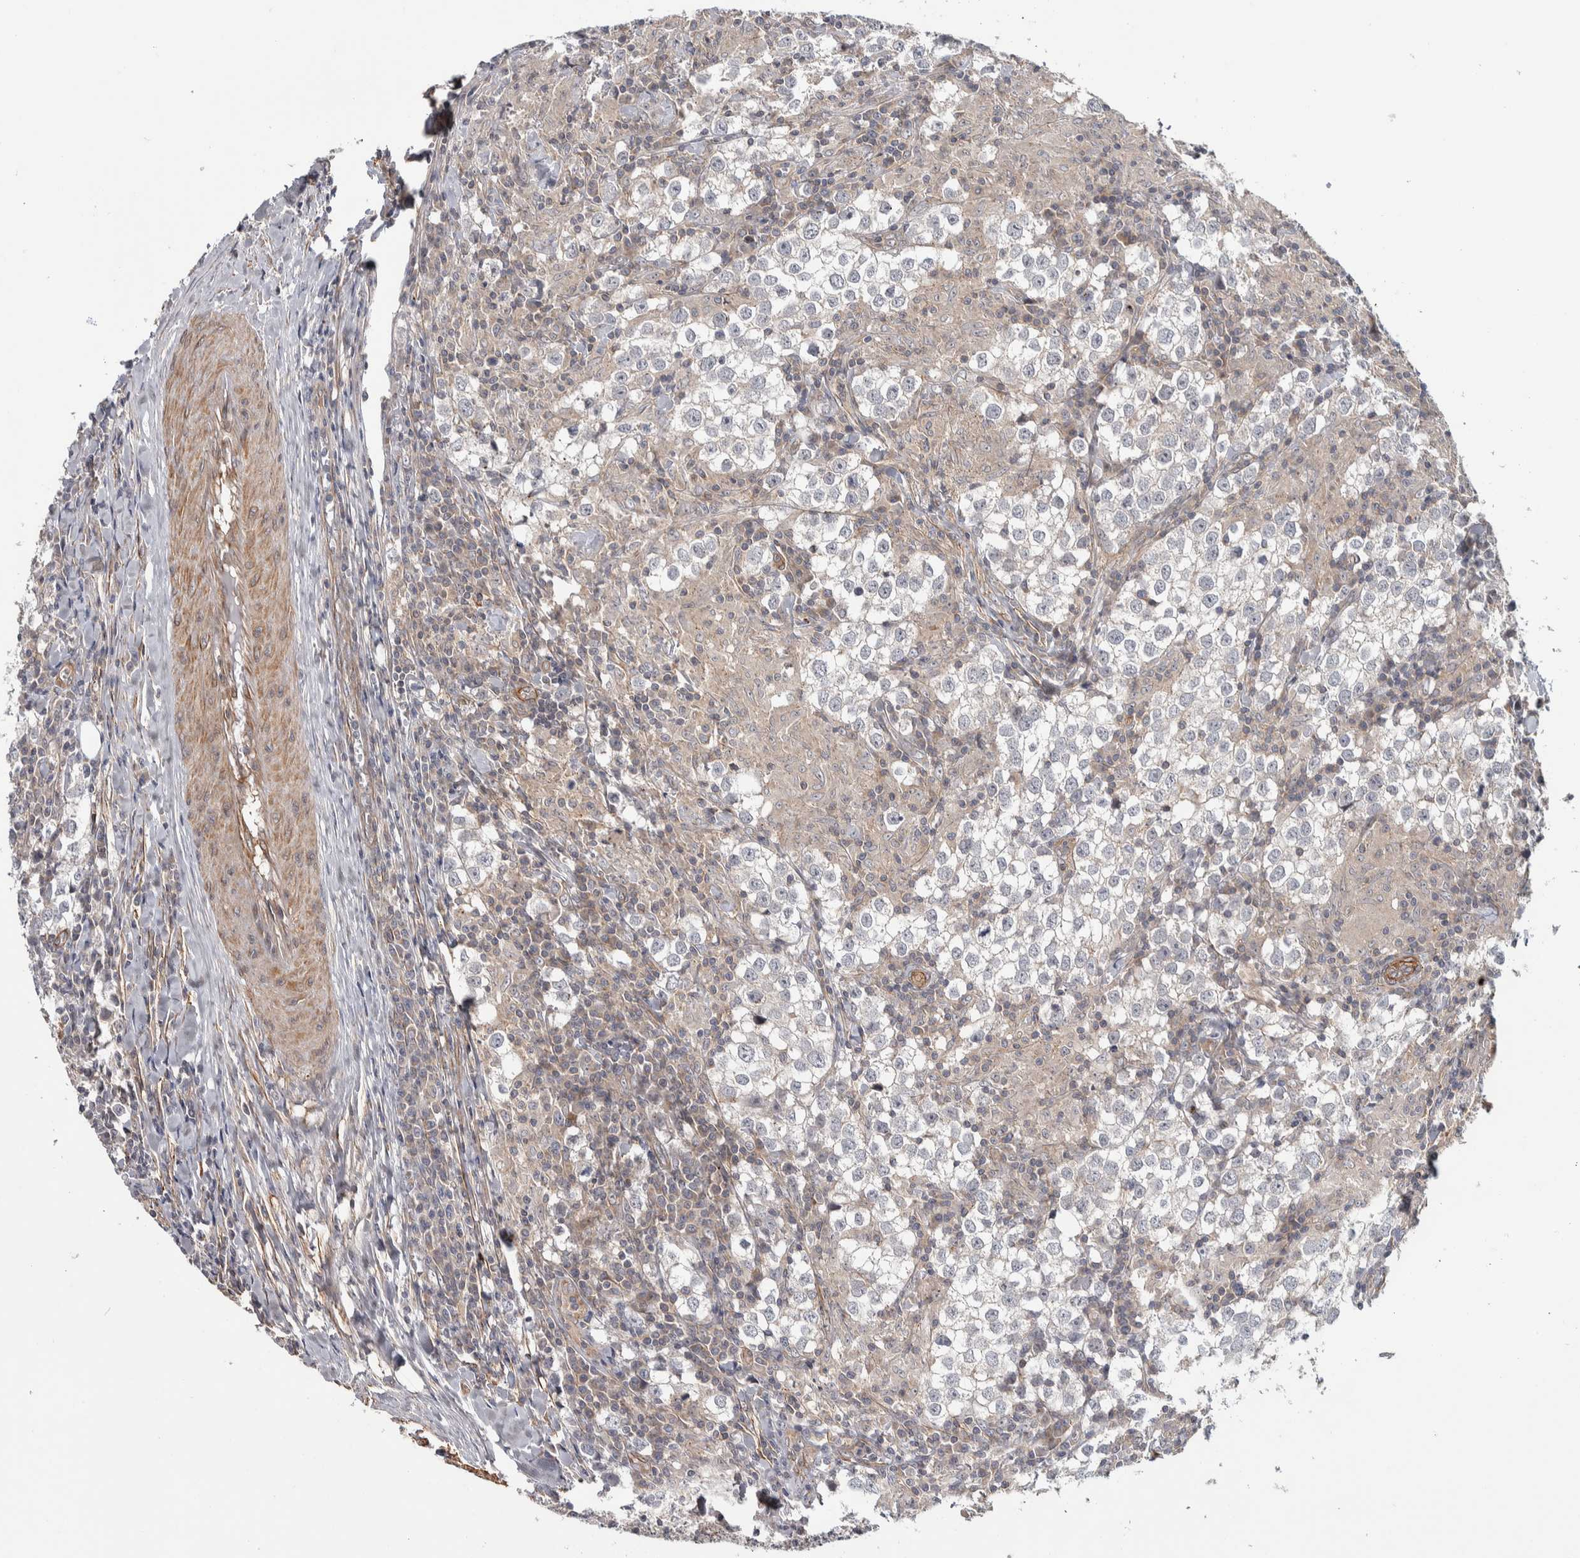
{"staining": {"intensity": "negative", "quantity": "none", "location": "none"}, "tissue": "testis cancer", "cell_type": "Tumor cells", "image_type": "cancer", "snomed": [{"axis": "morphology", "description": "Seminoma, NOS"}, {"axis": "morphology", "description": "Carcinoma, Embryonal, NOS"}, {"axis": "topography", "description": "Testis"}], "caption": "The IHC micrograph has no significant staining in tumor cells of embryonal carcinoma (testis) tissue.", "gene": "CHMP4C", "patient": {"sex": "male", "age": 36}}